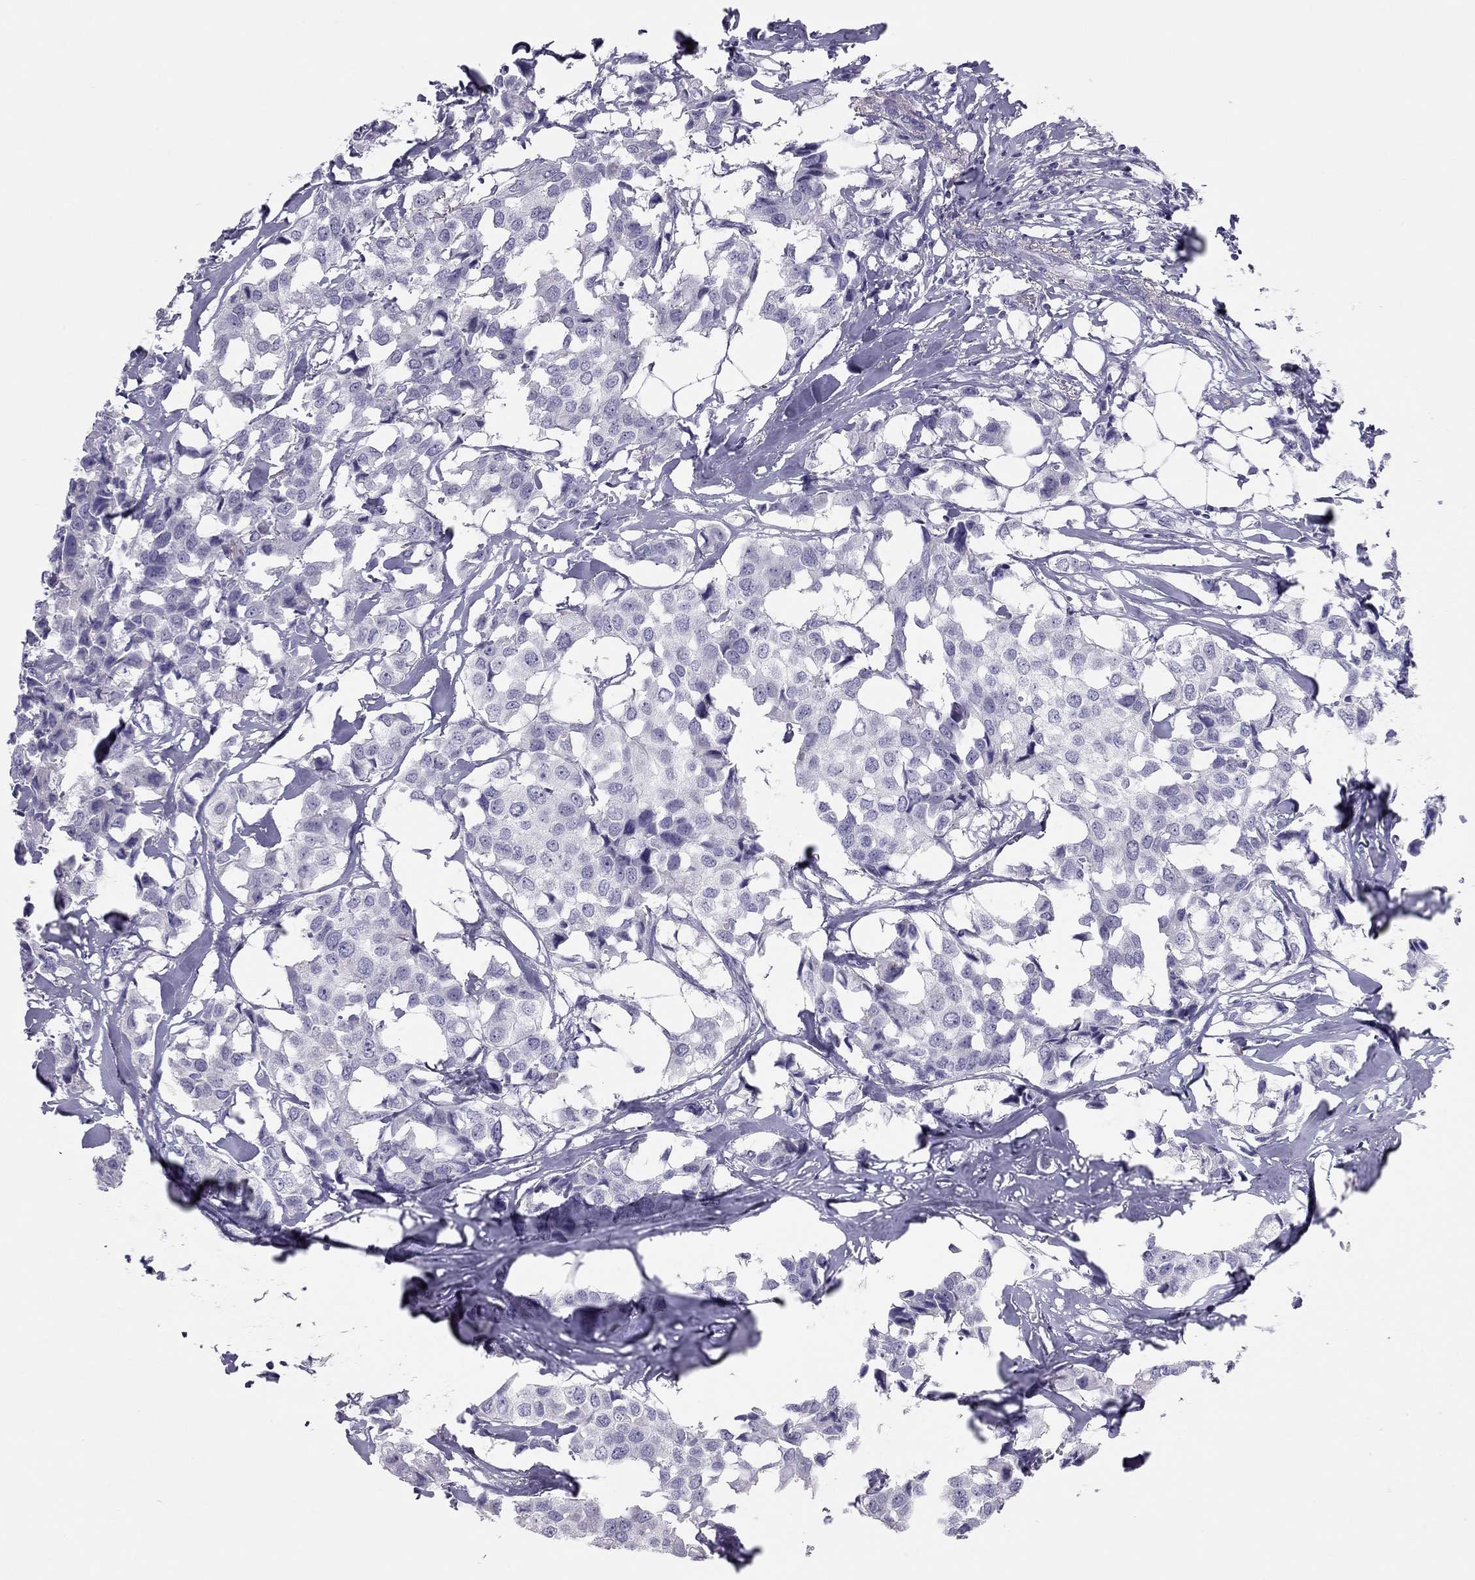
{"staining": {"intensity": "negative", "quantity": "none", "location": "none"}, "tissue": "breast cancer", "cell_type": "Tumor cells", "image_type": "cancer", "snomed": [{"axis": "morphology", "description": "Duct carcinoma"}, {"axis": "topography", "description": "Breast"}], "caption": "Human intraductal carcinoma (breast) stained for a protein using immunohistochemistry displays no staining in tumor cells.", "gene": "SPATA12", "patient": {"sex": "female", "age": 80}}